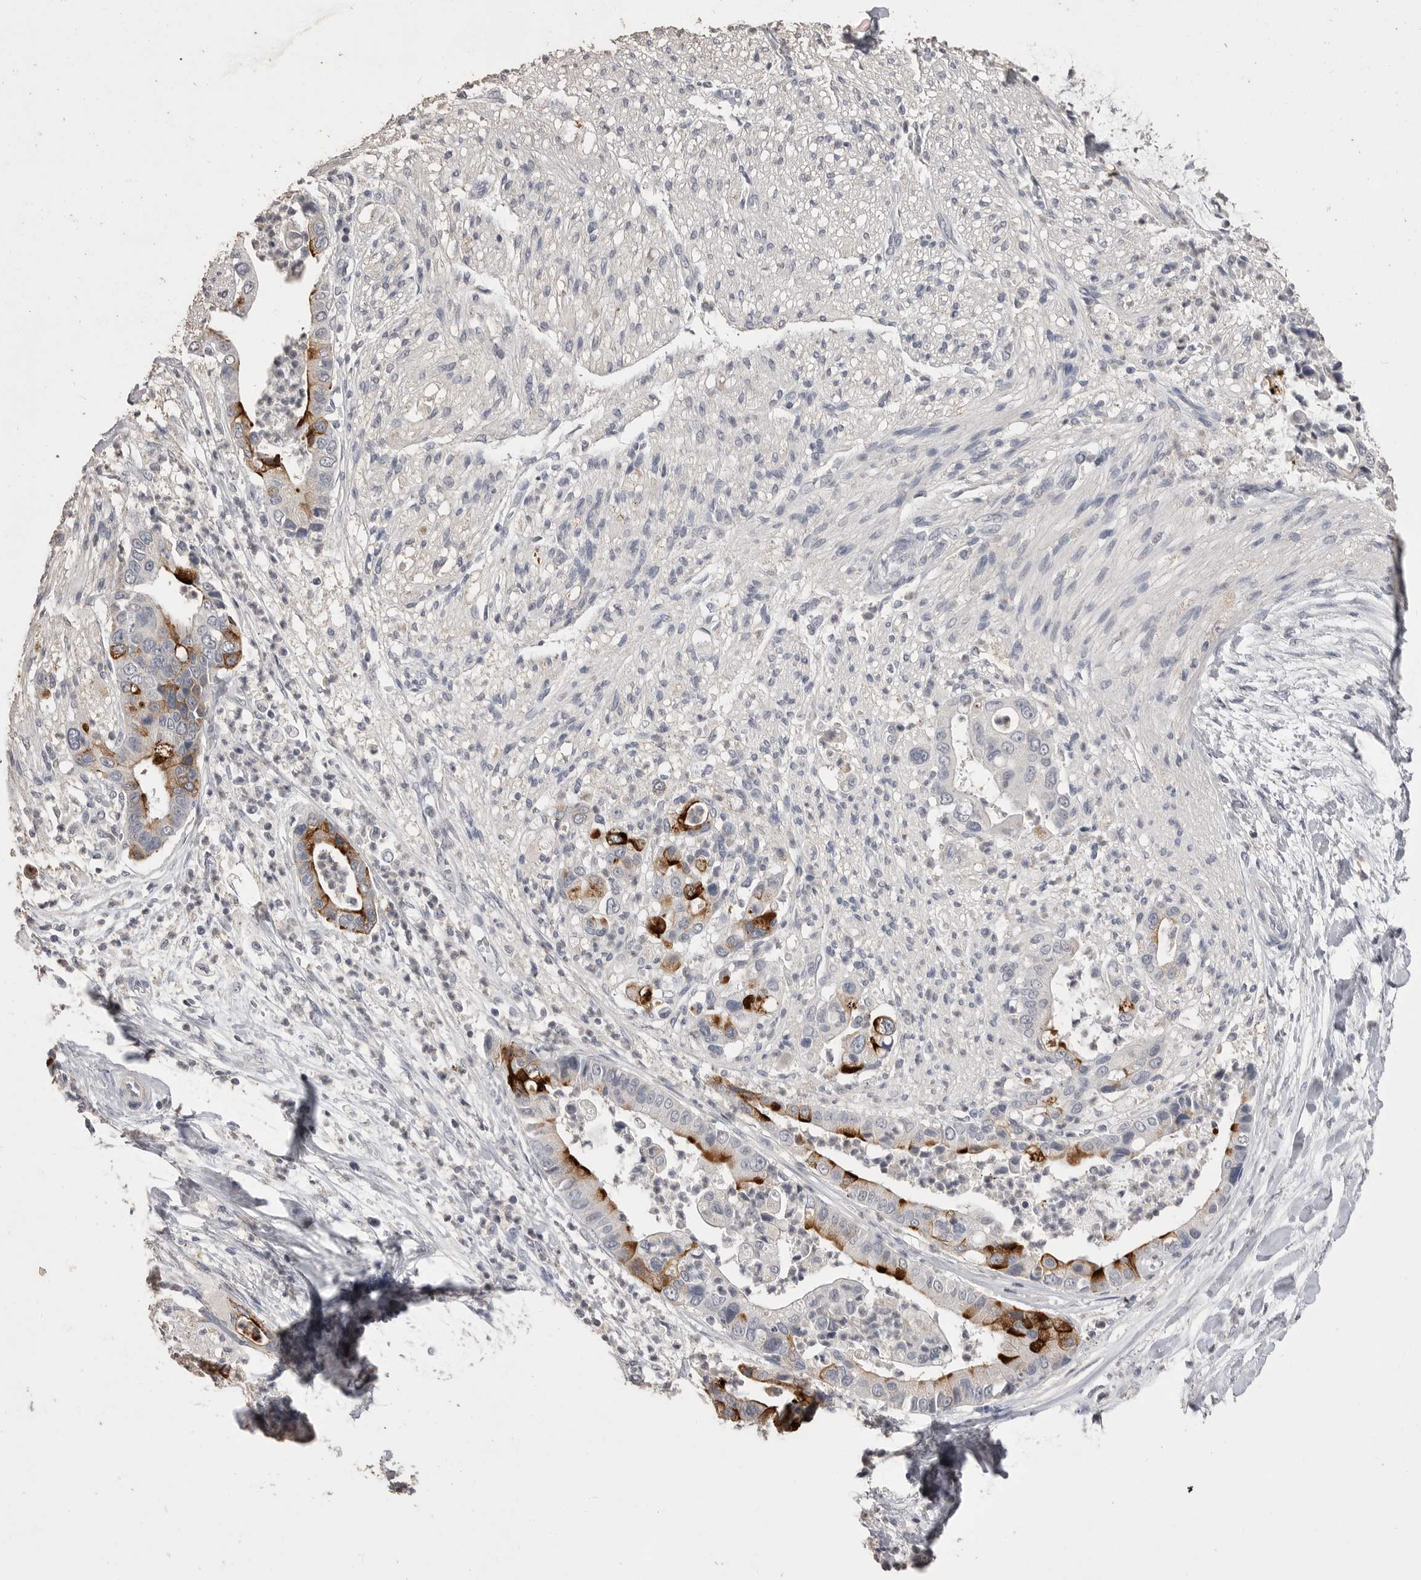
{"staining": {"intensity": "moderate", "quantity": "25%-75%", "location": "cytoplasmic/membranous"}, "tissue": "liver cancer", "cell_type": "Tumor cells", "image_type": "cancer", "snomed": [{"axis": "morphology", "description": "Cholangiocarcinoma"}, {"axis": "topography", "description": "Liver"}], "caption": "DAB (3,3'-diaminobenzidine) immunohistochemical staining of human cholangiocarcinoma (liver) reveals moderate cytoplasmic/membranous protein staining in about 25%-75% of tumor cells.", "gene": "MMP7", "patient": {"sex": "female", "age": 54}}